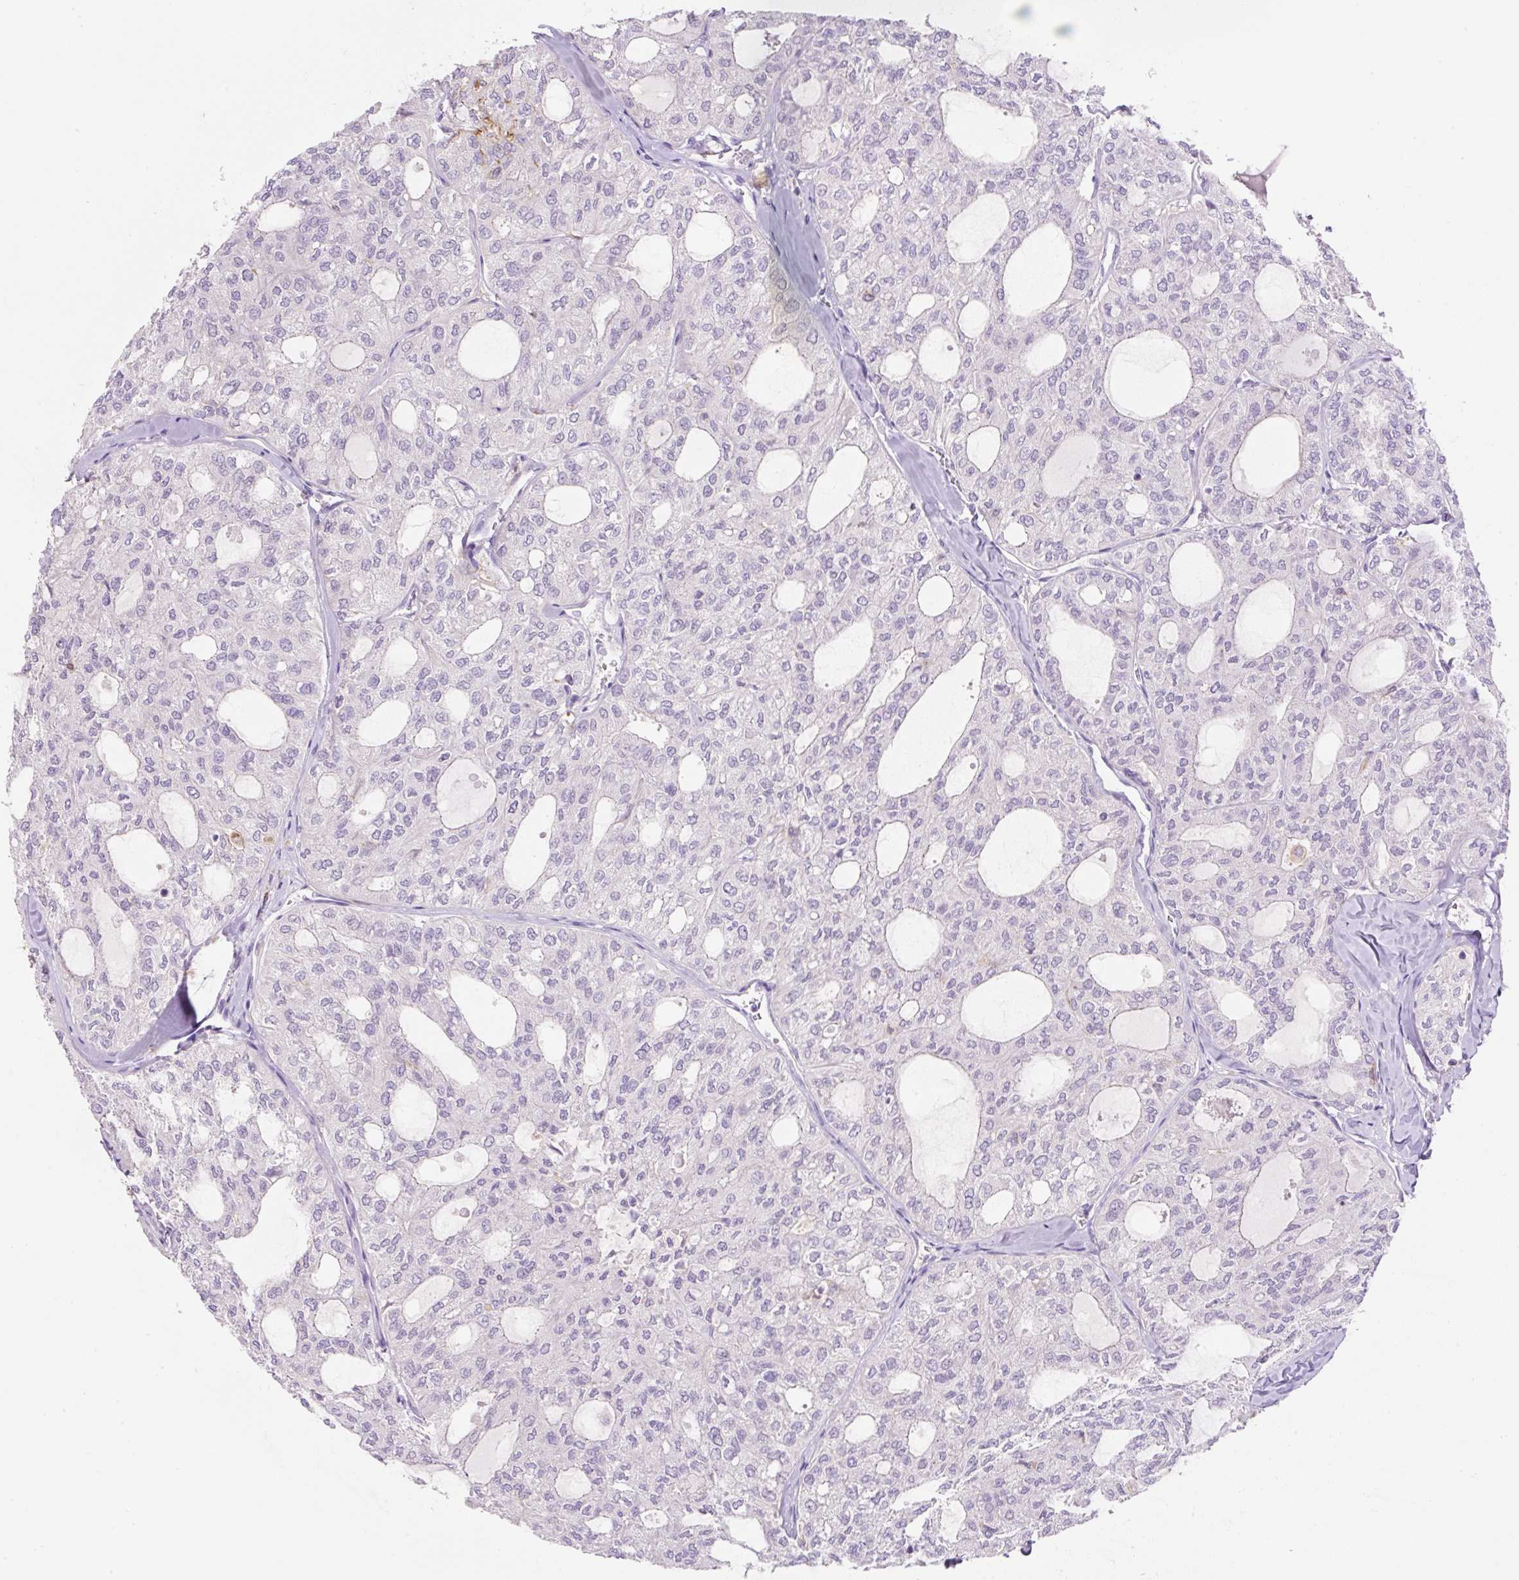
{"staining": {"intensity": "negative", "quantity": "none", "location": "none"}, "tissue": "thyroid cancer", "cell_type": "Tumor cells", "image_type": "cancer", "snomed": [{"axis": "morphology", "description": "Follicular adenoma carcinoma, NOS"}, {"axis": "topography", "description": "Thyroid gland"}], "caption": "This histopathology image is of thyroid follicular adenoma carcinoma stained with immunohistochemistry to label a protein in brown with the nuclei are counter-stained blue. There is no expression in tumor cells. (Stains: DAB immunohistochemistry with hematoxylin counter stain, Microscopy: brightfield microscopy at high magnification).", "gene": "TDRD15", "patient": {"sex": "male", "age": 75}}